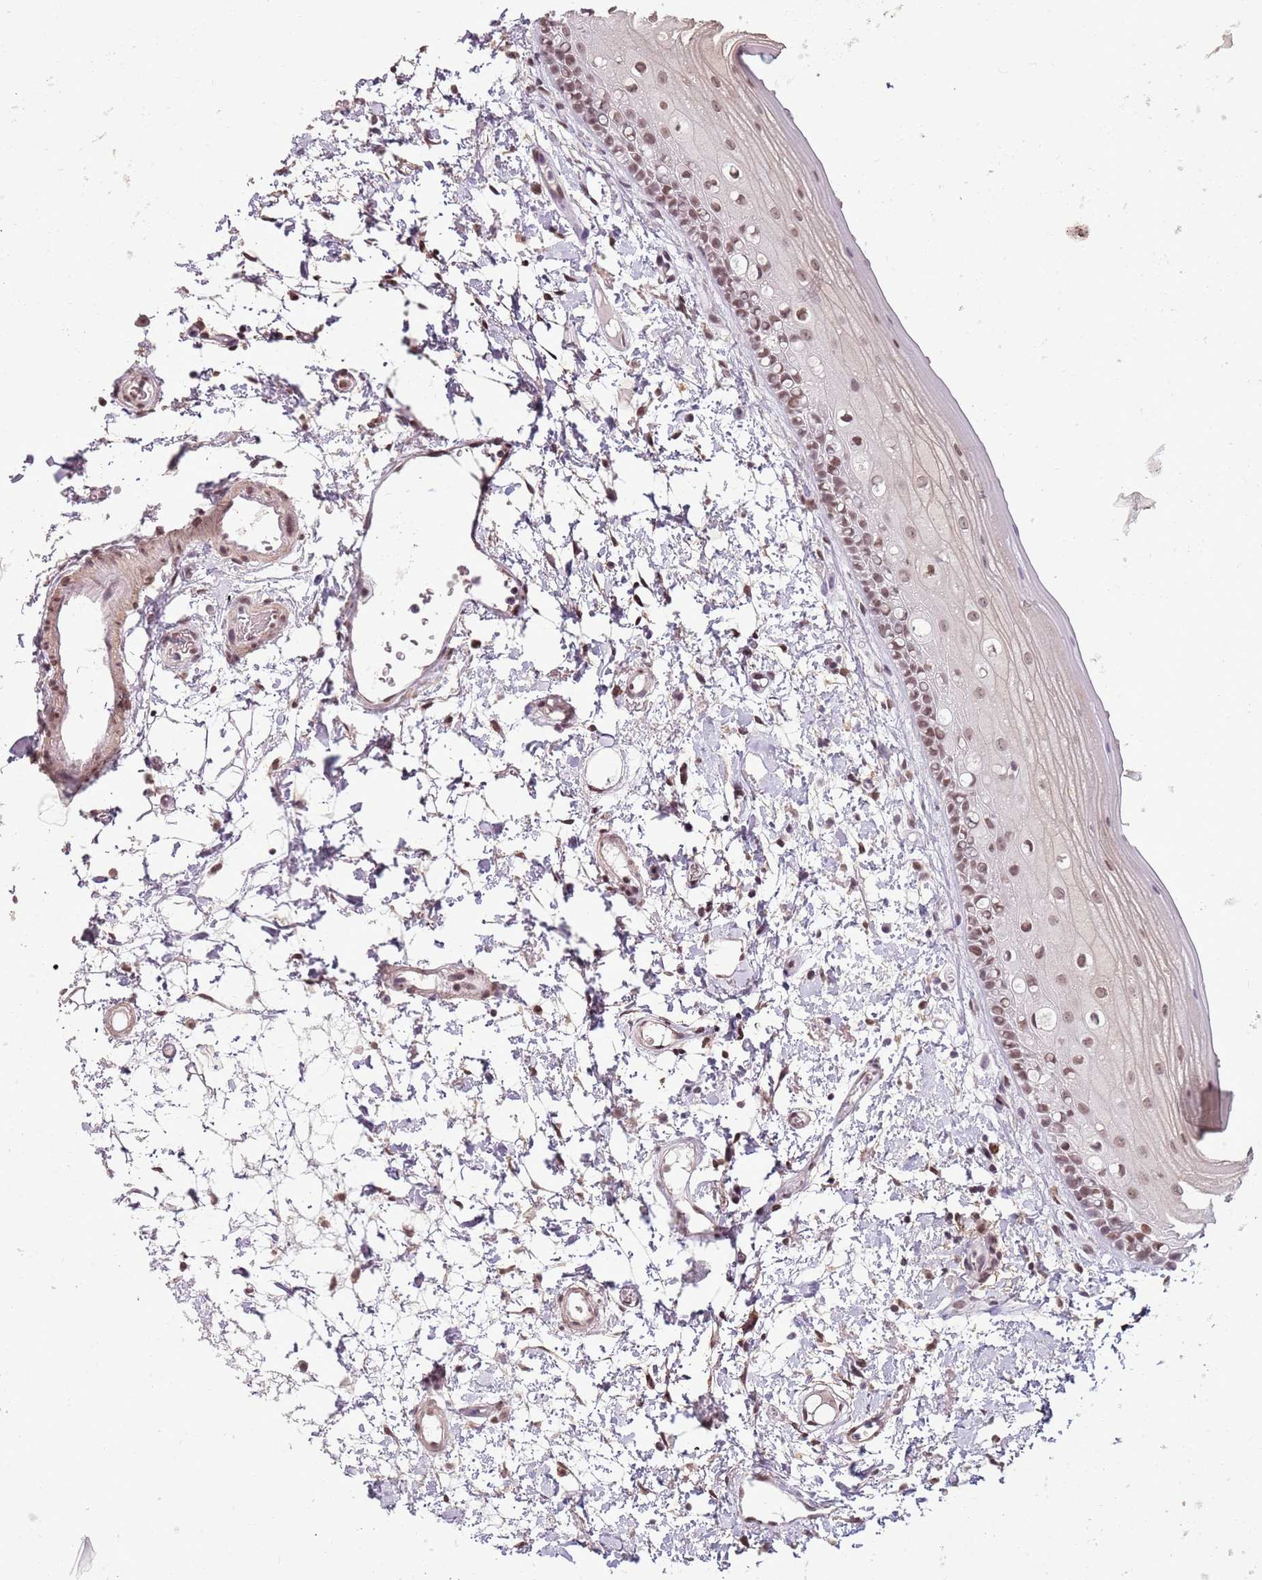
{"staining": {"intensity": "moderate", "quantity": ">75%", "location": "nuclear"}, "tissue": "oral mucosa", "cell_type": "Squamous epithelial cells", "image_type": "normal", "snomed": [{"axis": "morphology", "description": "Normal tissue, NOS"}, {"axis": "topography", "description": "Oral tissue"}], "caption": "Benign oral mucosa shows moderate nuclear positivity in approximately >75% of squamous epithelial cells, visualized by immunohistochemistry. Nuclei are stained in blue.", "gene": "ARL14EP", "patient": {"sex": "female", "age": 76}}